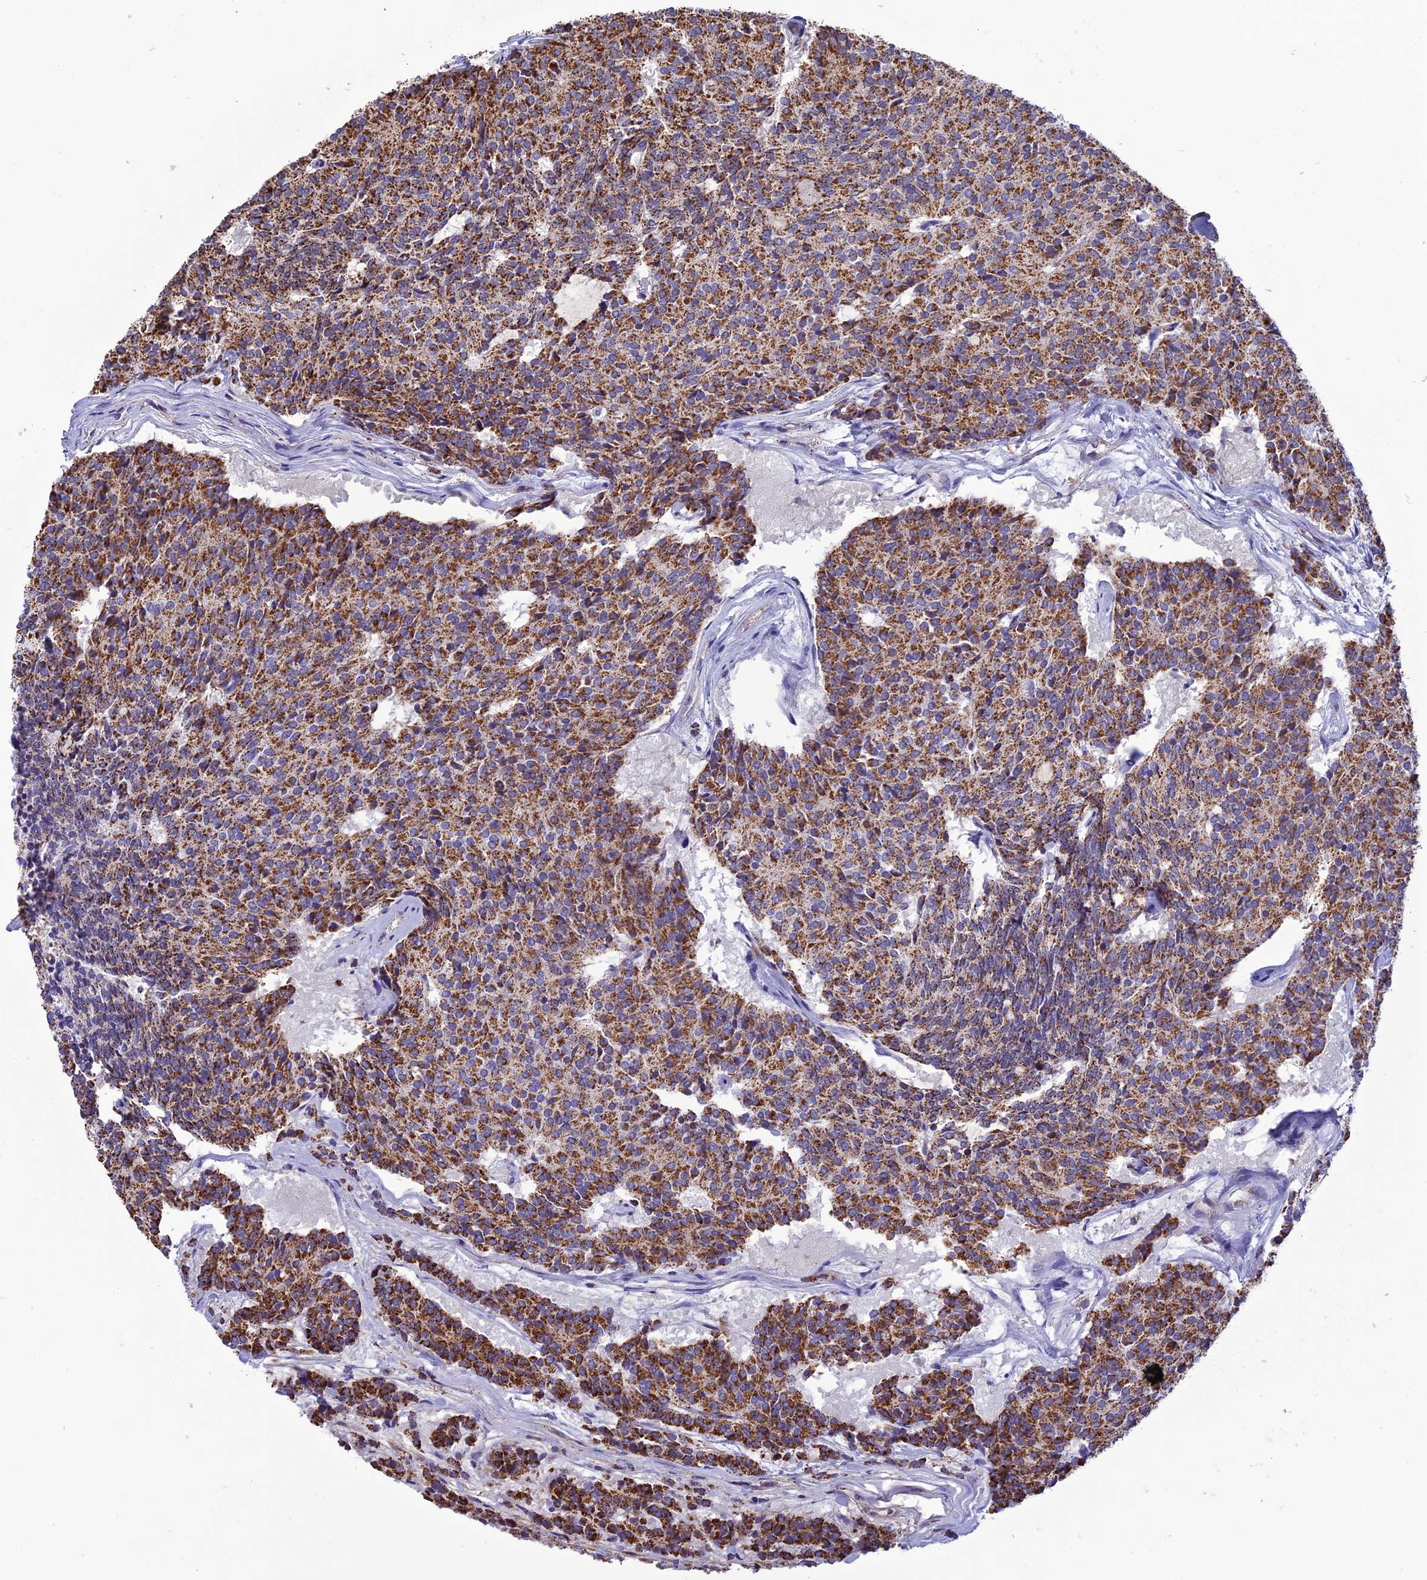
{"staining": {"intensity": "moderate", "quantity": ">75%", "location": "cytoplasmic/membranous"}, "tissue": "carcinoid", "cell_type": "Tumor cells", "image_type": "cancer", "snomed": [{"axis": "morphology", "description": "Carcinoid, malignant, NOS"}, {"axis": "topography", "description": "Pancreas"}], "caption": "Malignant carcinoid stained for a protein (brown) displays moderate cytoplasmic/membranous positive positivity in approximately >75% of tumor cells.", "gene": "KCNG1", "patient": {"sex": "female", "age": 54}}